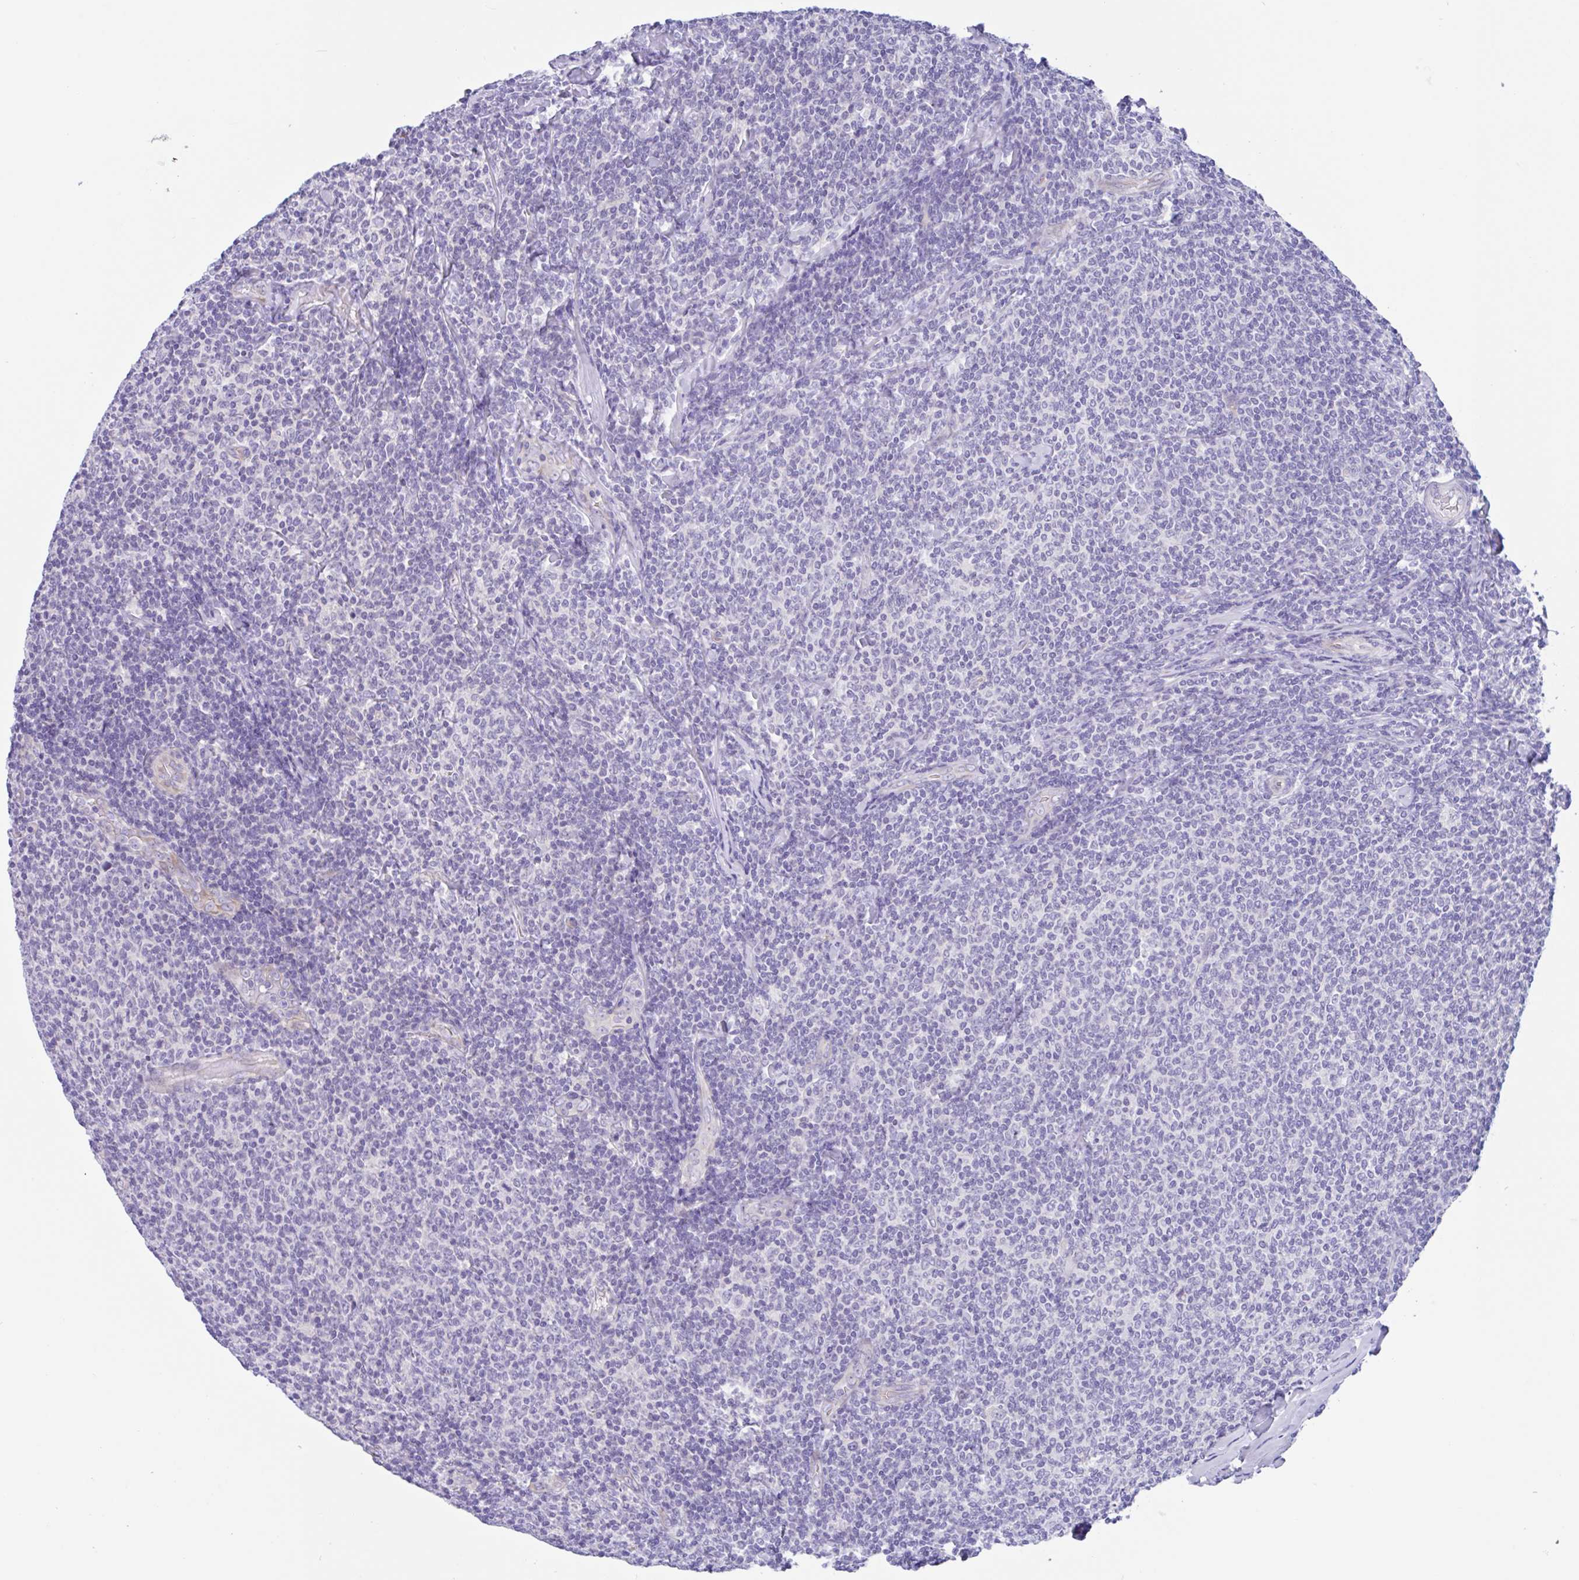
{"staining": {"intensity": "negative", "quantity": "none", "location": "none"}, "tissue": "lymphoma", "cell_type": "Tumor cells", "image_type": "cancer", "snomed": [{"axis": "morphology", "description": "Malignant lymphoma, non-Hodgkin's type, Low grade"}, {"axis": "topography", "description": "Lymph node"}], "caption": "Low-grade malignant lymphoma, non-Hodgkin's type stained for a protein using IHC exhibits no staining tumor cells.", "gene": "OR6N2", "patient": {"sex": "male", "age": 52}}